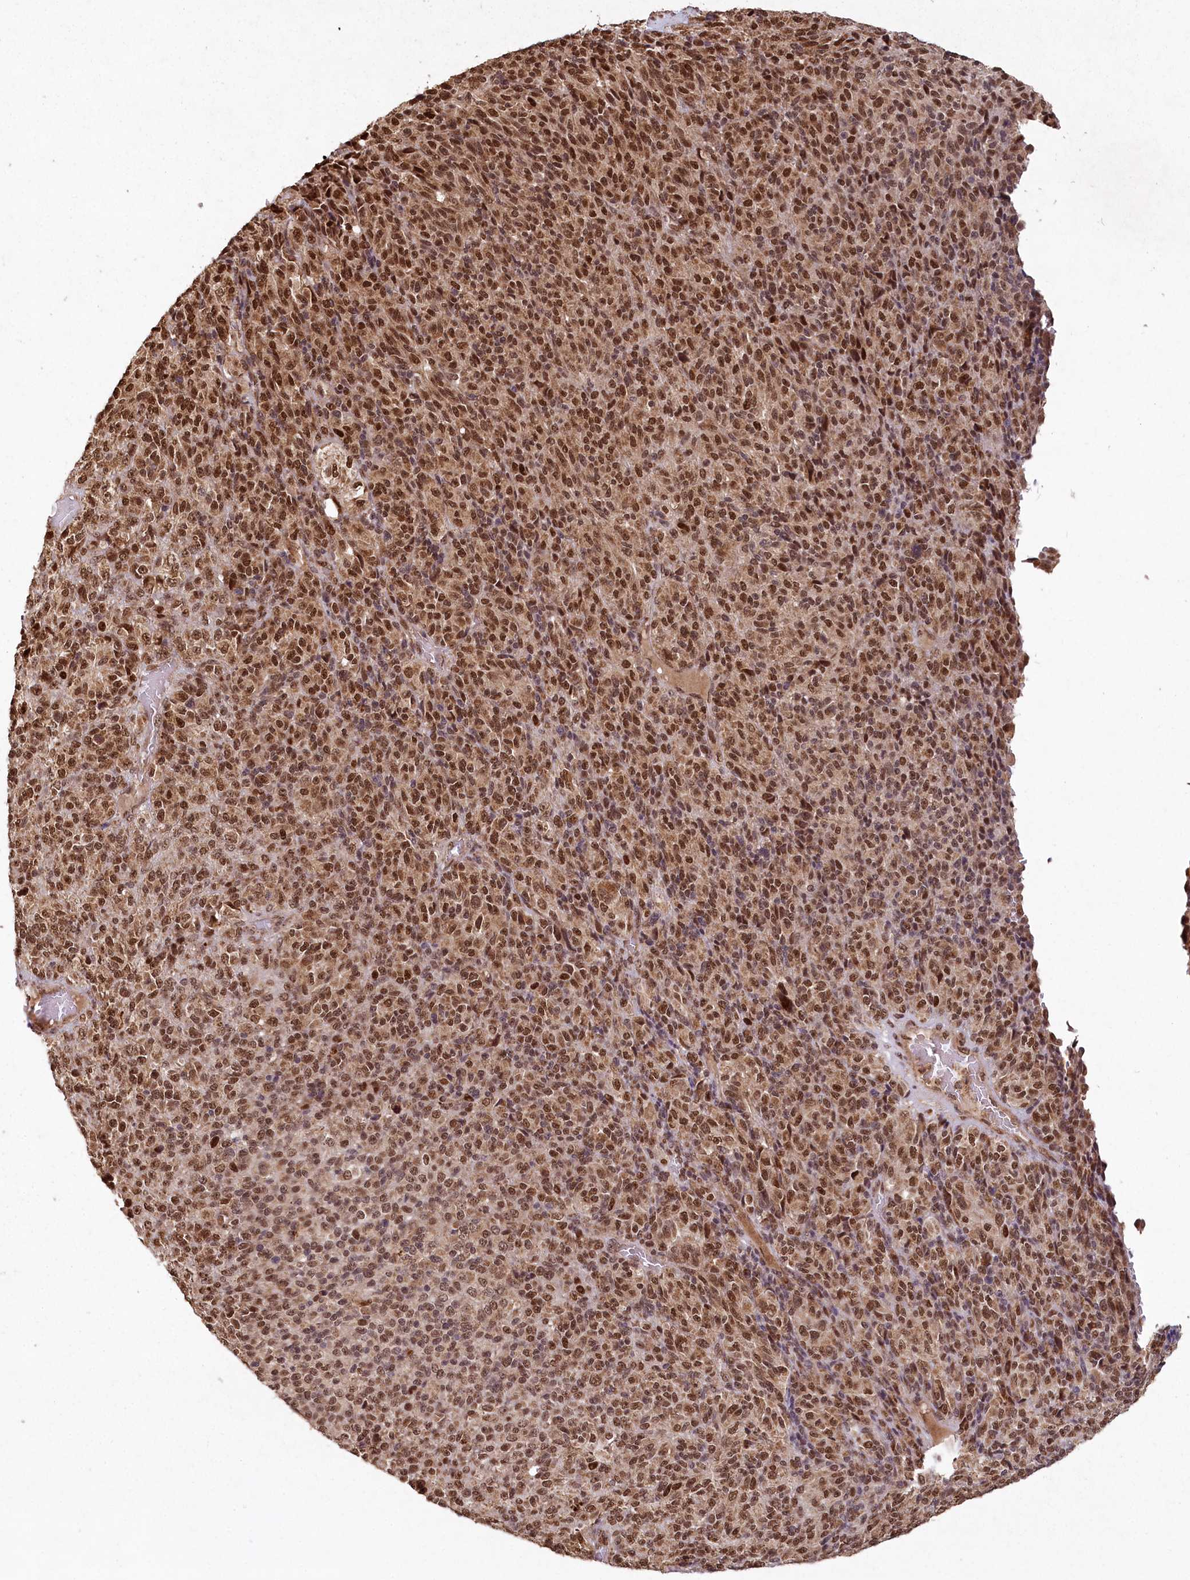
{"staining": {"intensity": "strong", "quantity": ">75%", "location": "cytoplasmic/membranous,nuclear"}, "tissue": "melanoma", "cell_type": "Tumor cells", "image_type": "cancer", "snomed": [{"axis": "morphology", "description": "Malignant melanoma, Metastatic site"}, {"axis": "topography", "description": "Brain"}], "caption": "Immunohistochemistry (DAB) staining of human malignant melanoma (metastatic site) exhibits strong cytoplasmic/membranous and nuclear protein expression in approximately >75% of tumor cells.", "gene": "MICU1", "patient": {"sex": "female", "age": 56}}